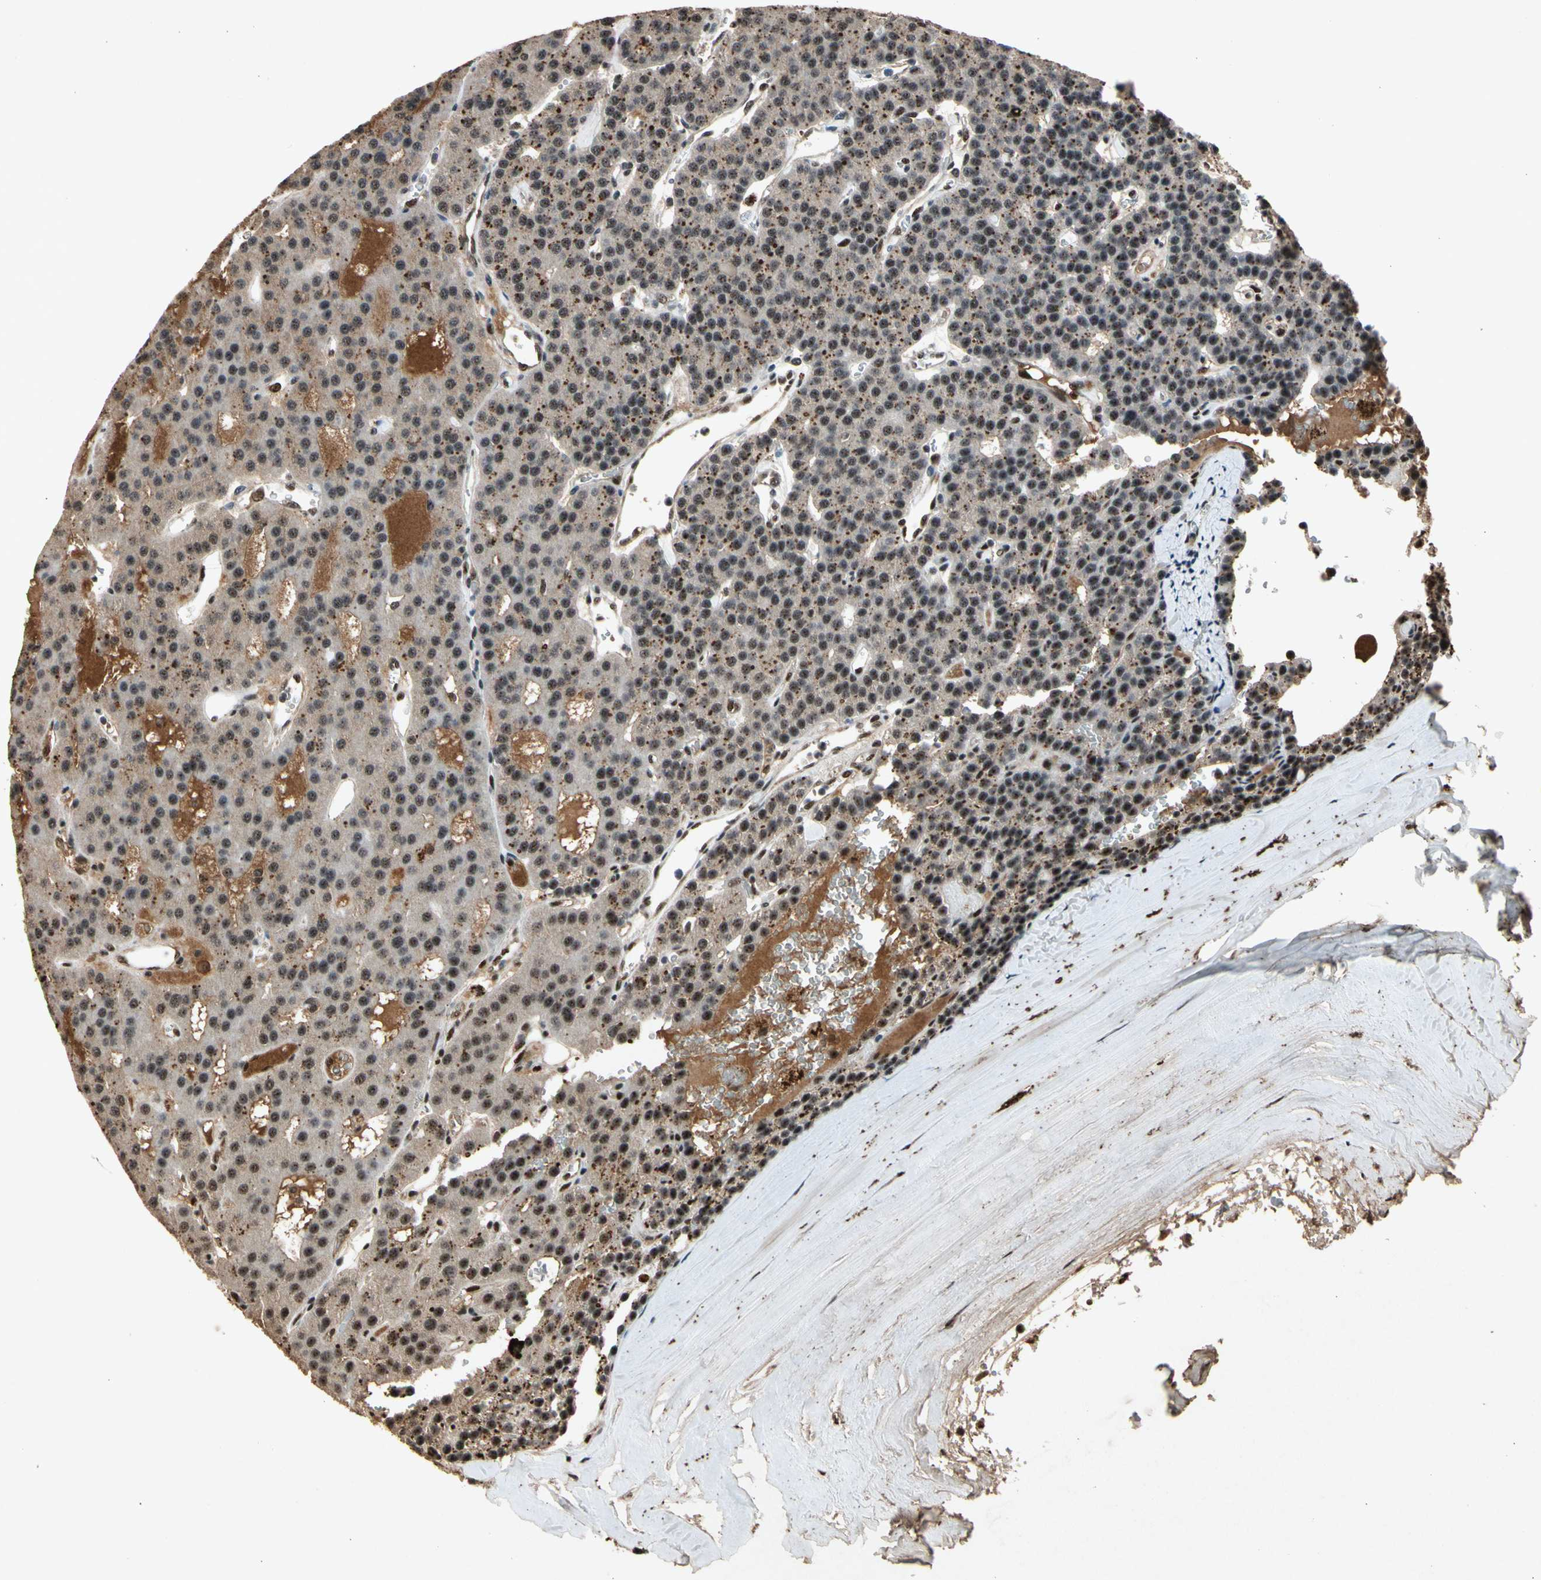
{"staining": {"intensity": "moderate", "quantity": ">75%", "location": "cytoplasmic/membranous,nuclear"}, "tissue": "parathyroid gland", "cell_type": "Glandular cells", "image_type": "normal", "snomed": [{"axis": "morphology", "description": "Normal tissue, NOS"}, {"axis": "morphology", "description": "Adenoma, NOS"}, {"axis": "topography", "description": "Parathyroid gland"}], "caption": "Moderate cytoplasmic/membranous,nuclear expression for a protein is appreciated in about >75% of glandular cells of normal parathyroid gland using immunohistochemistry.", "gene": "PML", "patient": {"sex": "female", "age": 86}}